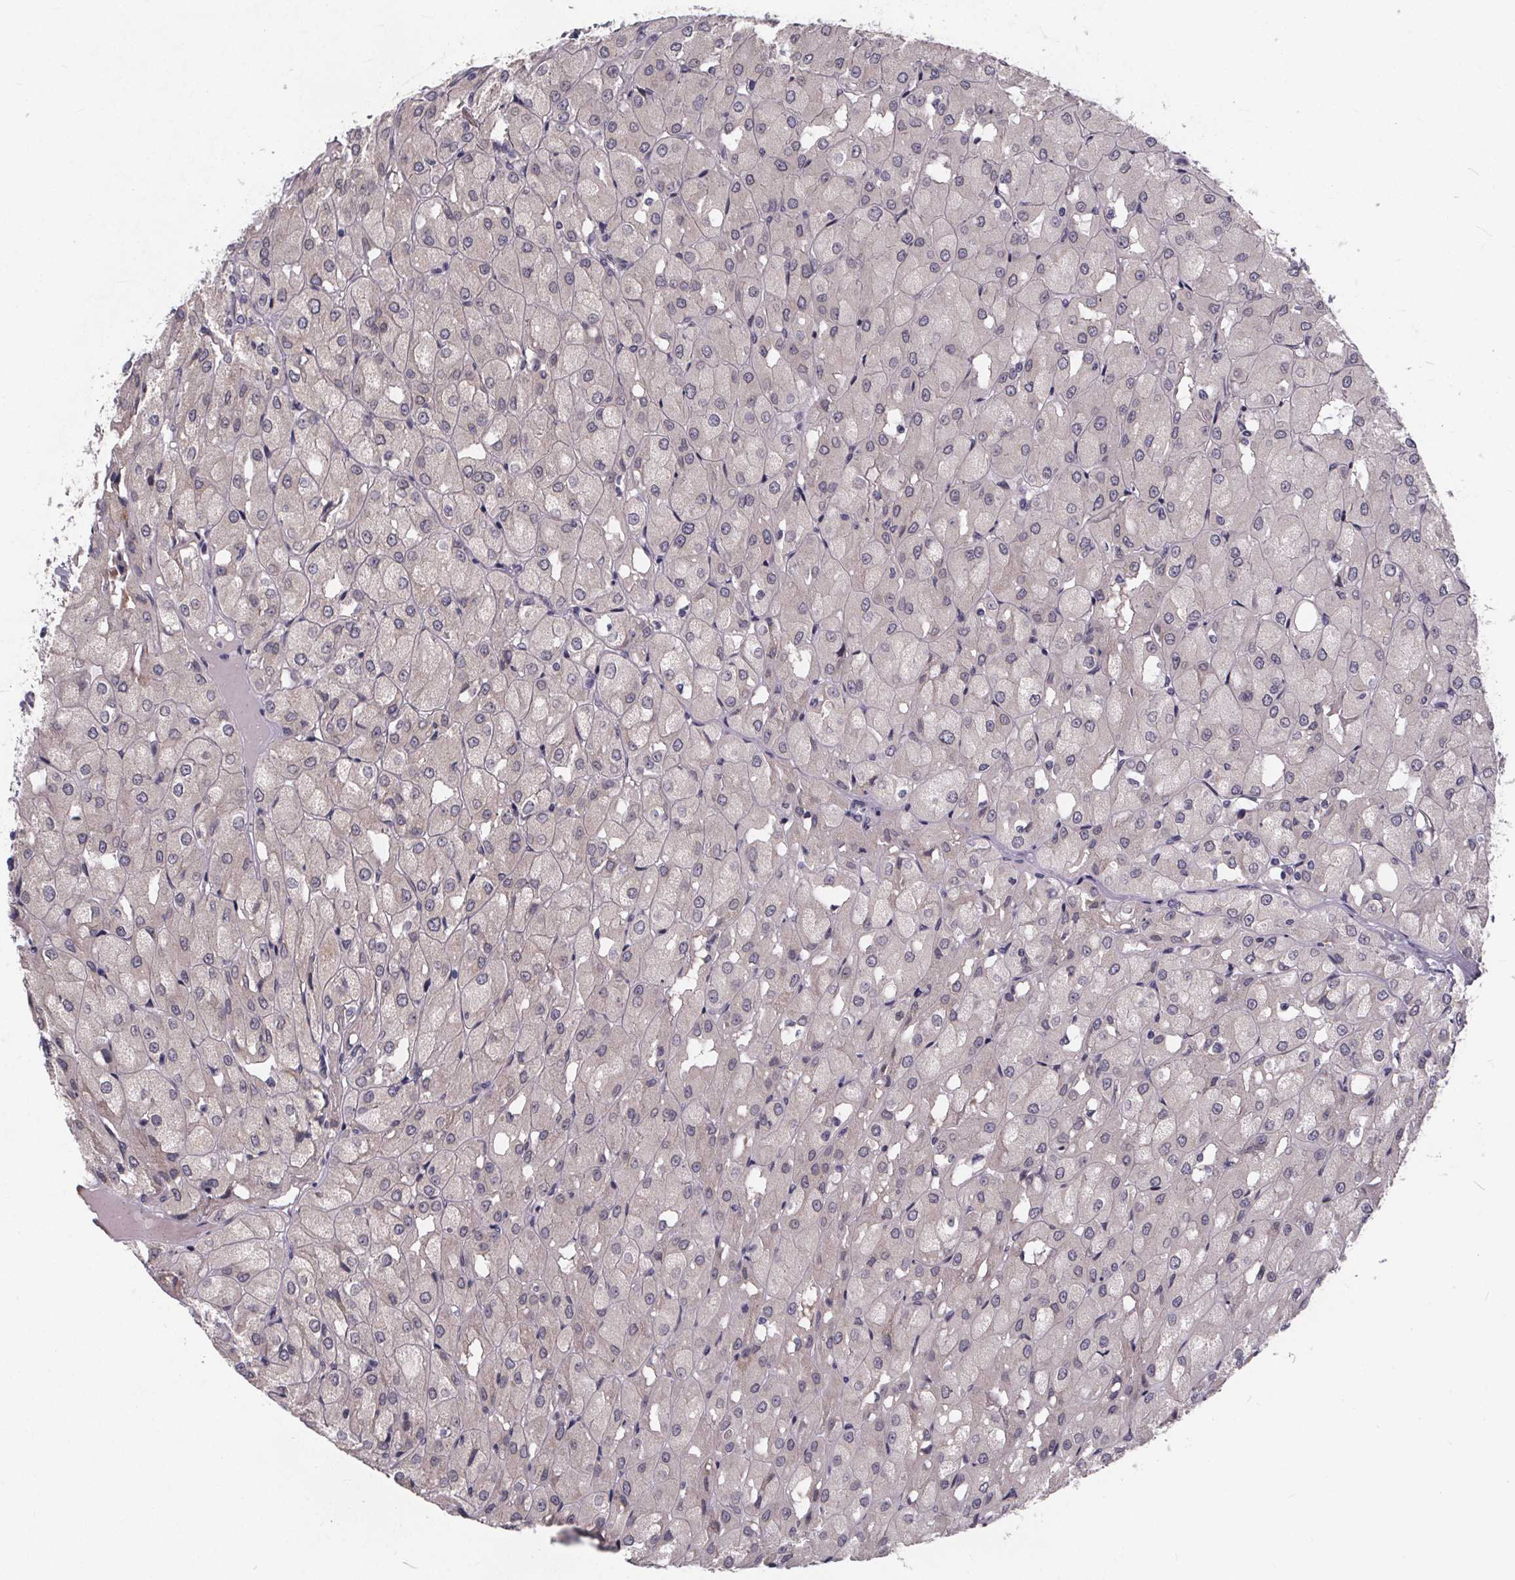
{"staining": {"intensity": "negative", "quantity": "none", "location": "none"}, "tissue": "renal cancer", "cell_type": "Tumor cells", "image_type": "cancer", "snomed": [{"axis": "morphology", "description": "Adenocarcinoma, NOS"}, {"axis": "topography", "description": "Kidney"}], "caption": "IHC photomicrograph of neoplastic tissue: renal cancer stained with DAB displays no significant protein positivity in tumor cells.", "gene": "FAM181B", "patient": {"sex": "male", "age": 72}}